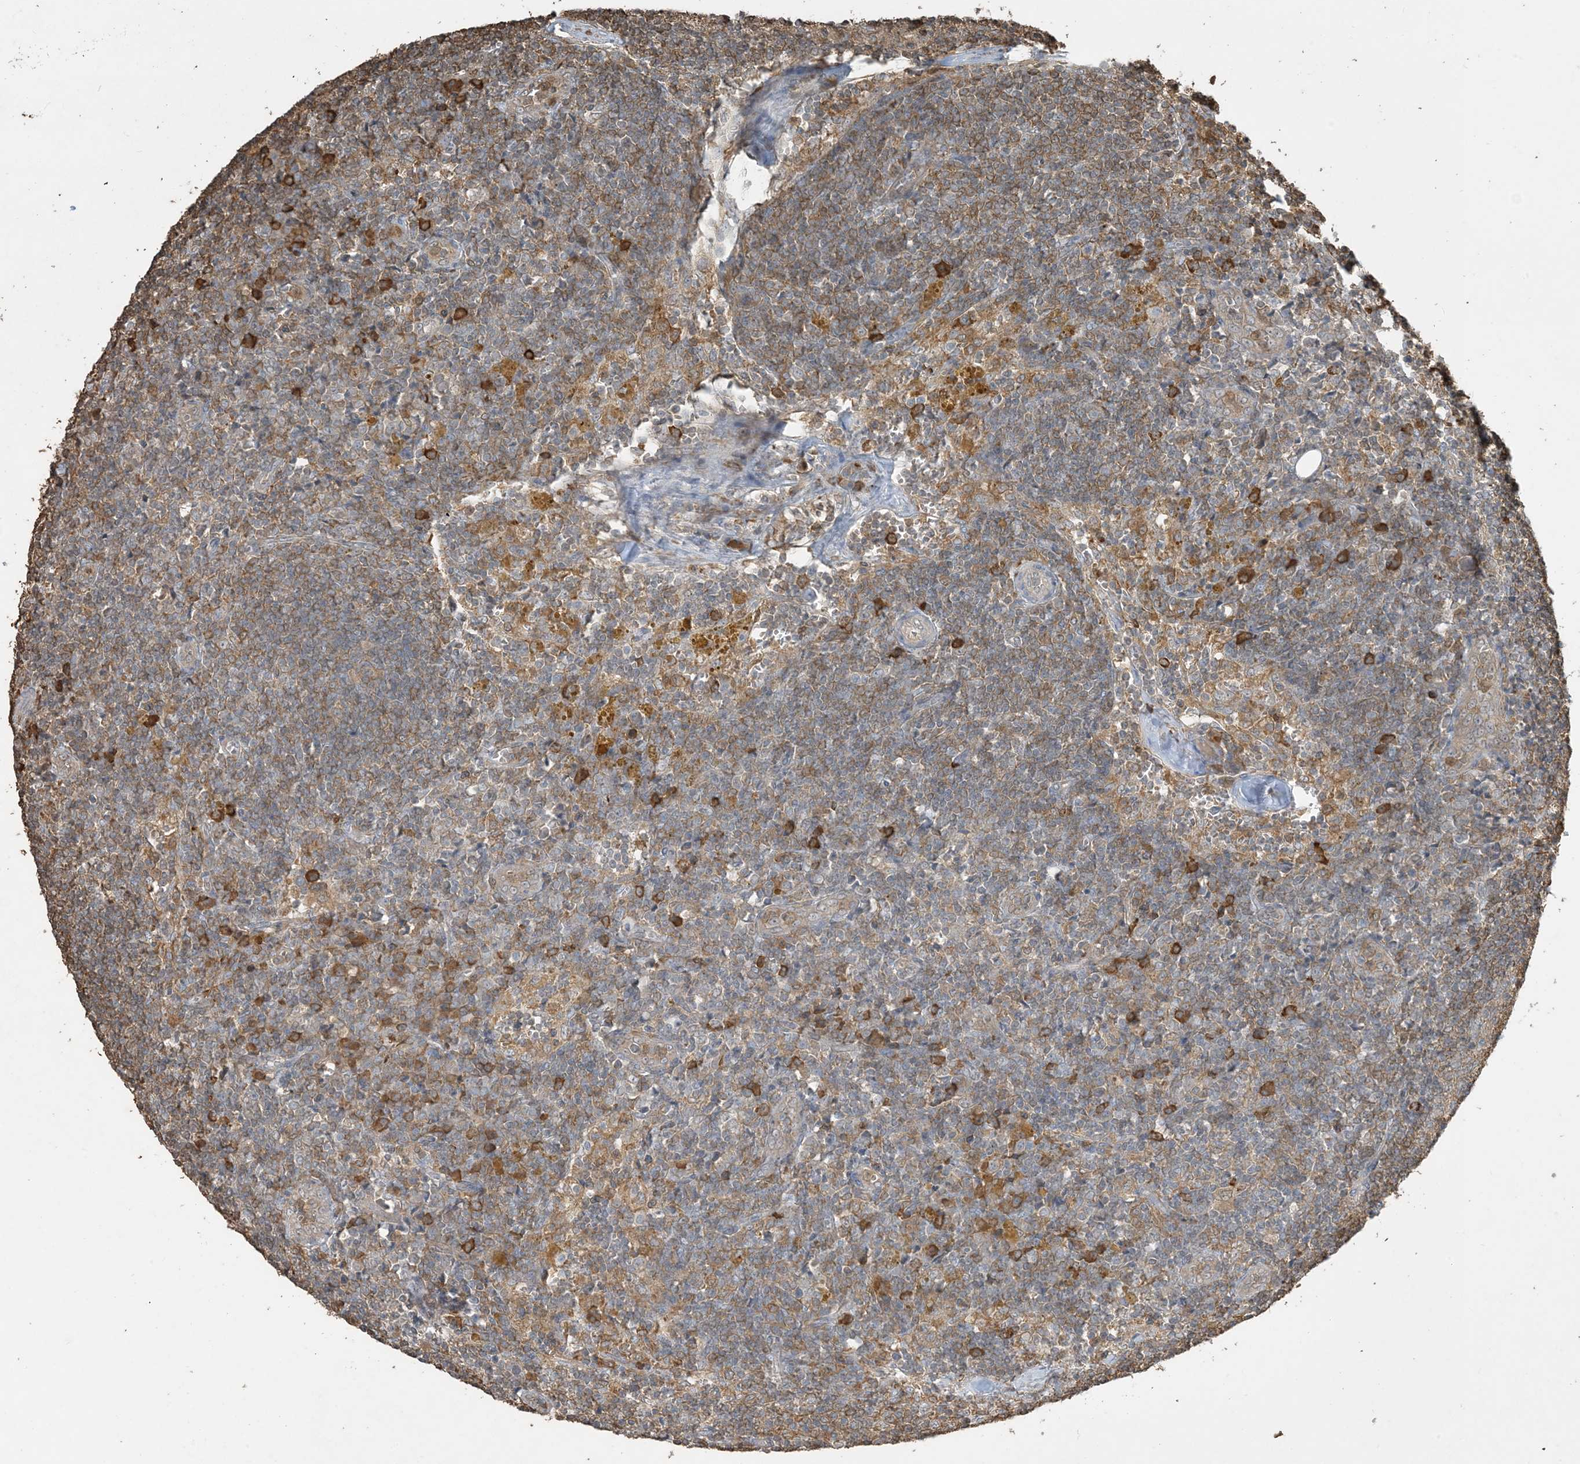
{"staining": {"intensity": "weak", "quantity": "25%-75%", "location": "cytoplasmic/membranous"}, "tissue": "lymph node", "cell_type": "Germinal center cells", "image_type": "normal", "snomed": [{"axis": "morphology", "description": "Normal tissue, NOS"}, {"axis": "morphology", "description": "Squamous cell carcinoma, metastatic, NOS"}, {"axis": "topography", "description": "Lymph node"}], "caption": "Germinal center cells exhibit low levels of weak cytoplasmic/membranous expression in approximately 25%-75% of cells in normal human lymph node. Nuclei are stained in blue.", "gene": "TMSB4X", "patient": {"sex": "male", "age": 73}}